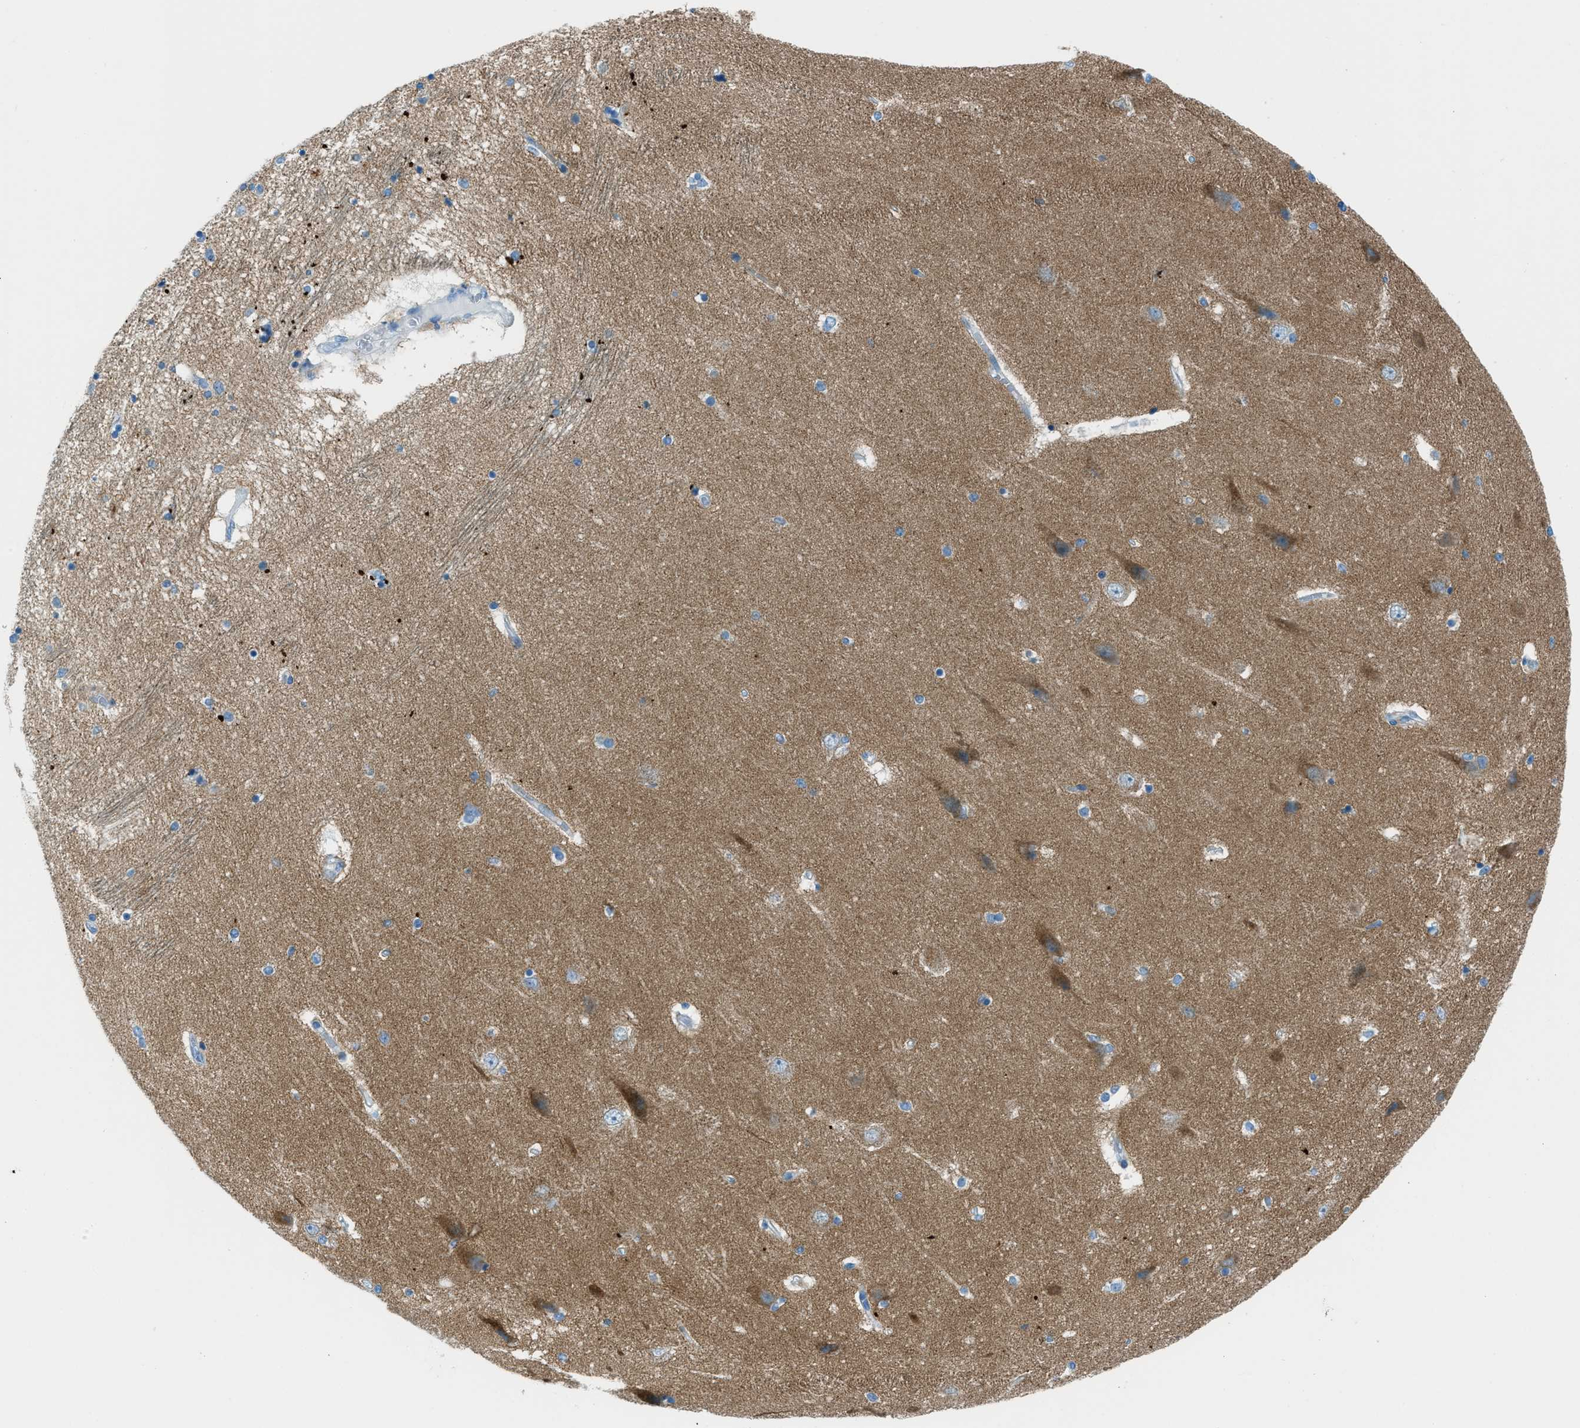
{"staining": {"intensity": "negative", "quantity": "none", "location": "none"}, "tissue": "hippocampus", "cell_type": "Glial cells", "image_type": "normal", "snomed": [{"axis": "morphology", "description": "Normal tissue, NOS"}, {"axis": "topography", "description": "Hippocampus"}], "caption": "Glial cells are negative for brown protein staining in benign hippocampus. (Immunohistochemistry, brightfield microscopy, high magnification).", "gene": "C21orf62", "patient": {"sex": "female", "age": 54}}